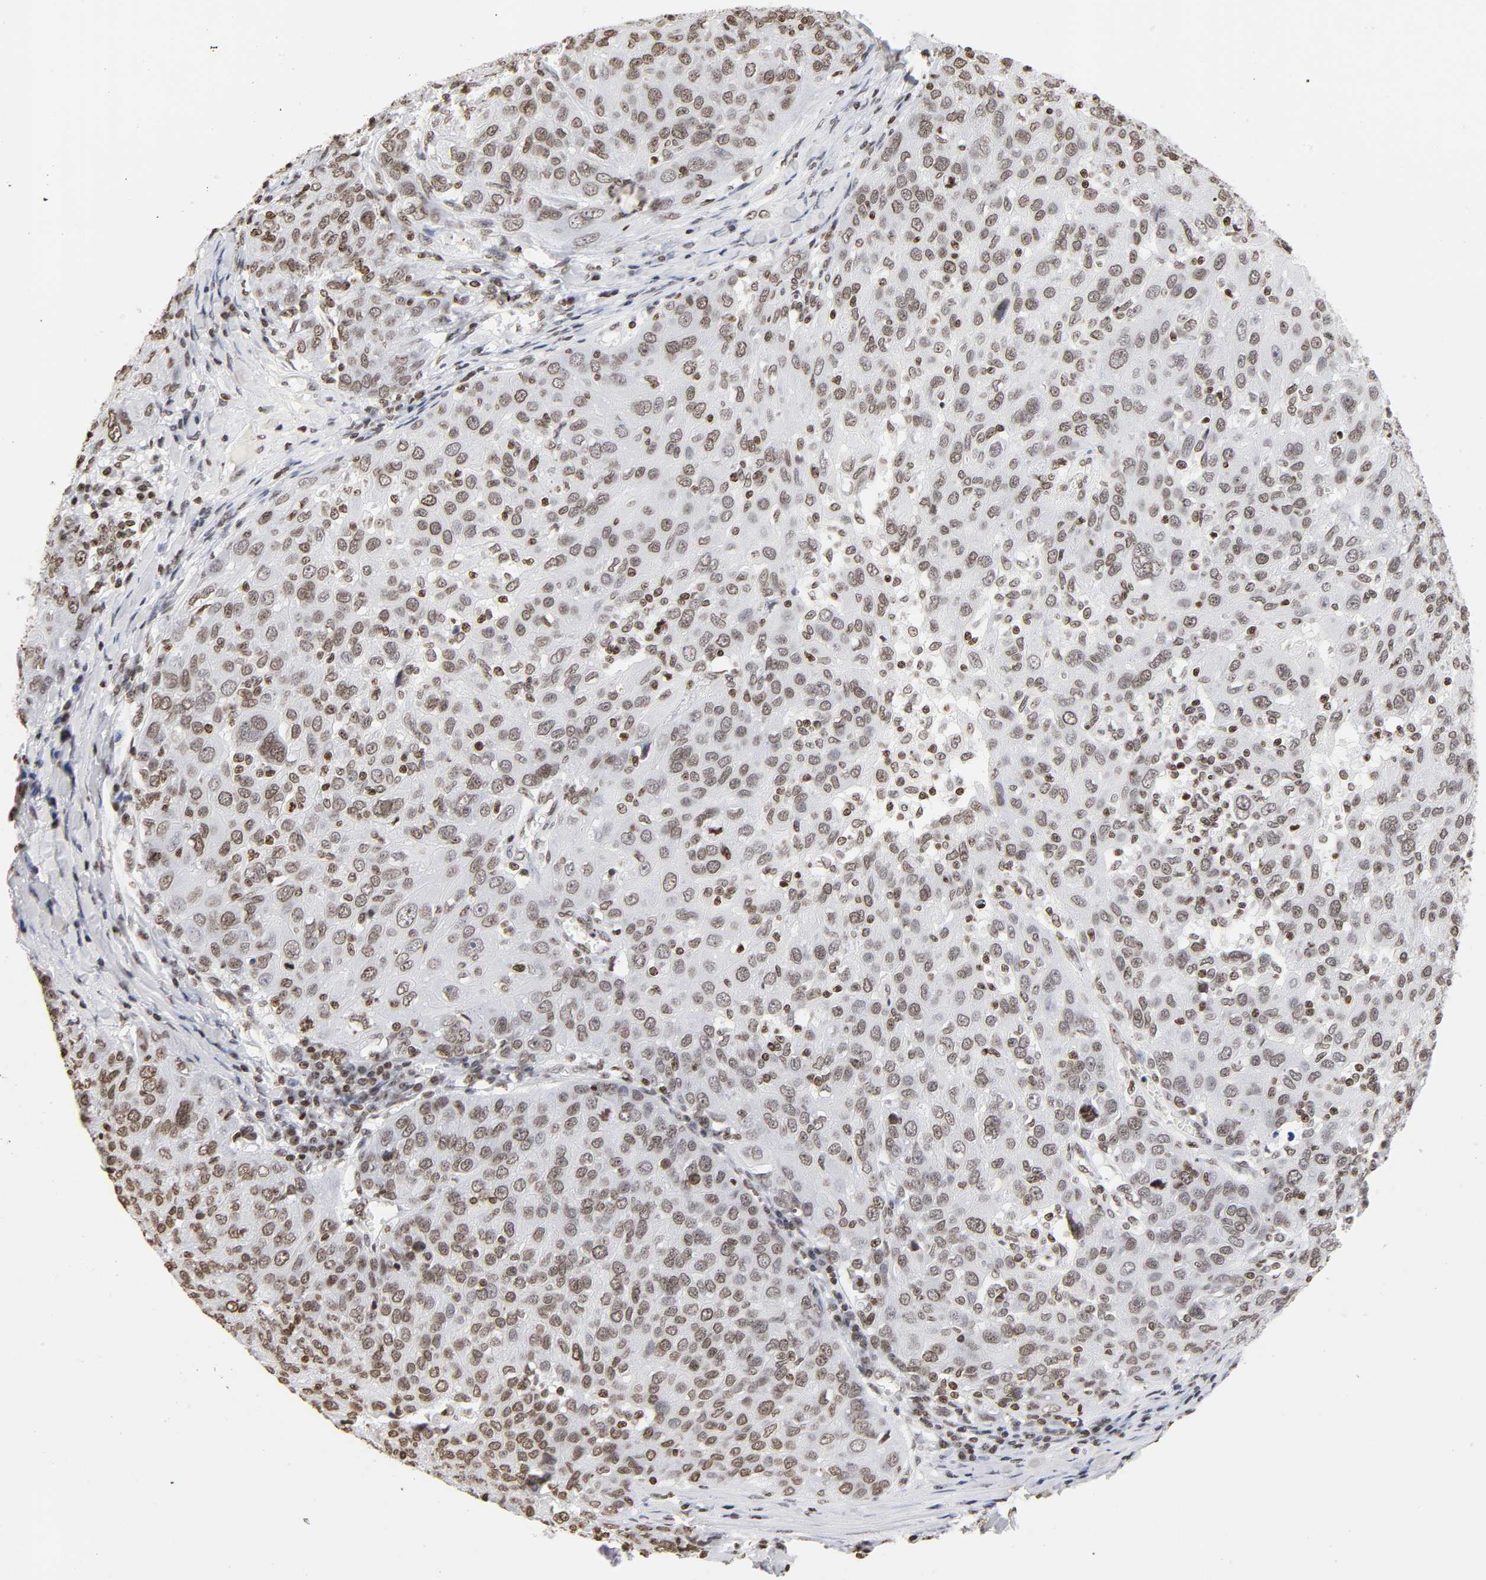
{"staining": {"intensity": "weak", "quantity": ">75%", "location": "nuclear"}, "tissue": "ovarian cancer", "cell_type": "Tumor cells", "image_type": "cancer", "snomed": [{"axis": "morphology", "description": "Carcinoma, endometroid"}, {"axis": "topography", "description": "Ovary"}], "caption": "An image of human endometroid carcinoma (ovarian) stained for a protein reveals weak nuclear brown staining in tumor cells.", "gene": "H2AC12", "patient": {"sex": "female", "age": 50}}